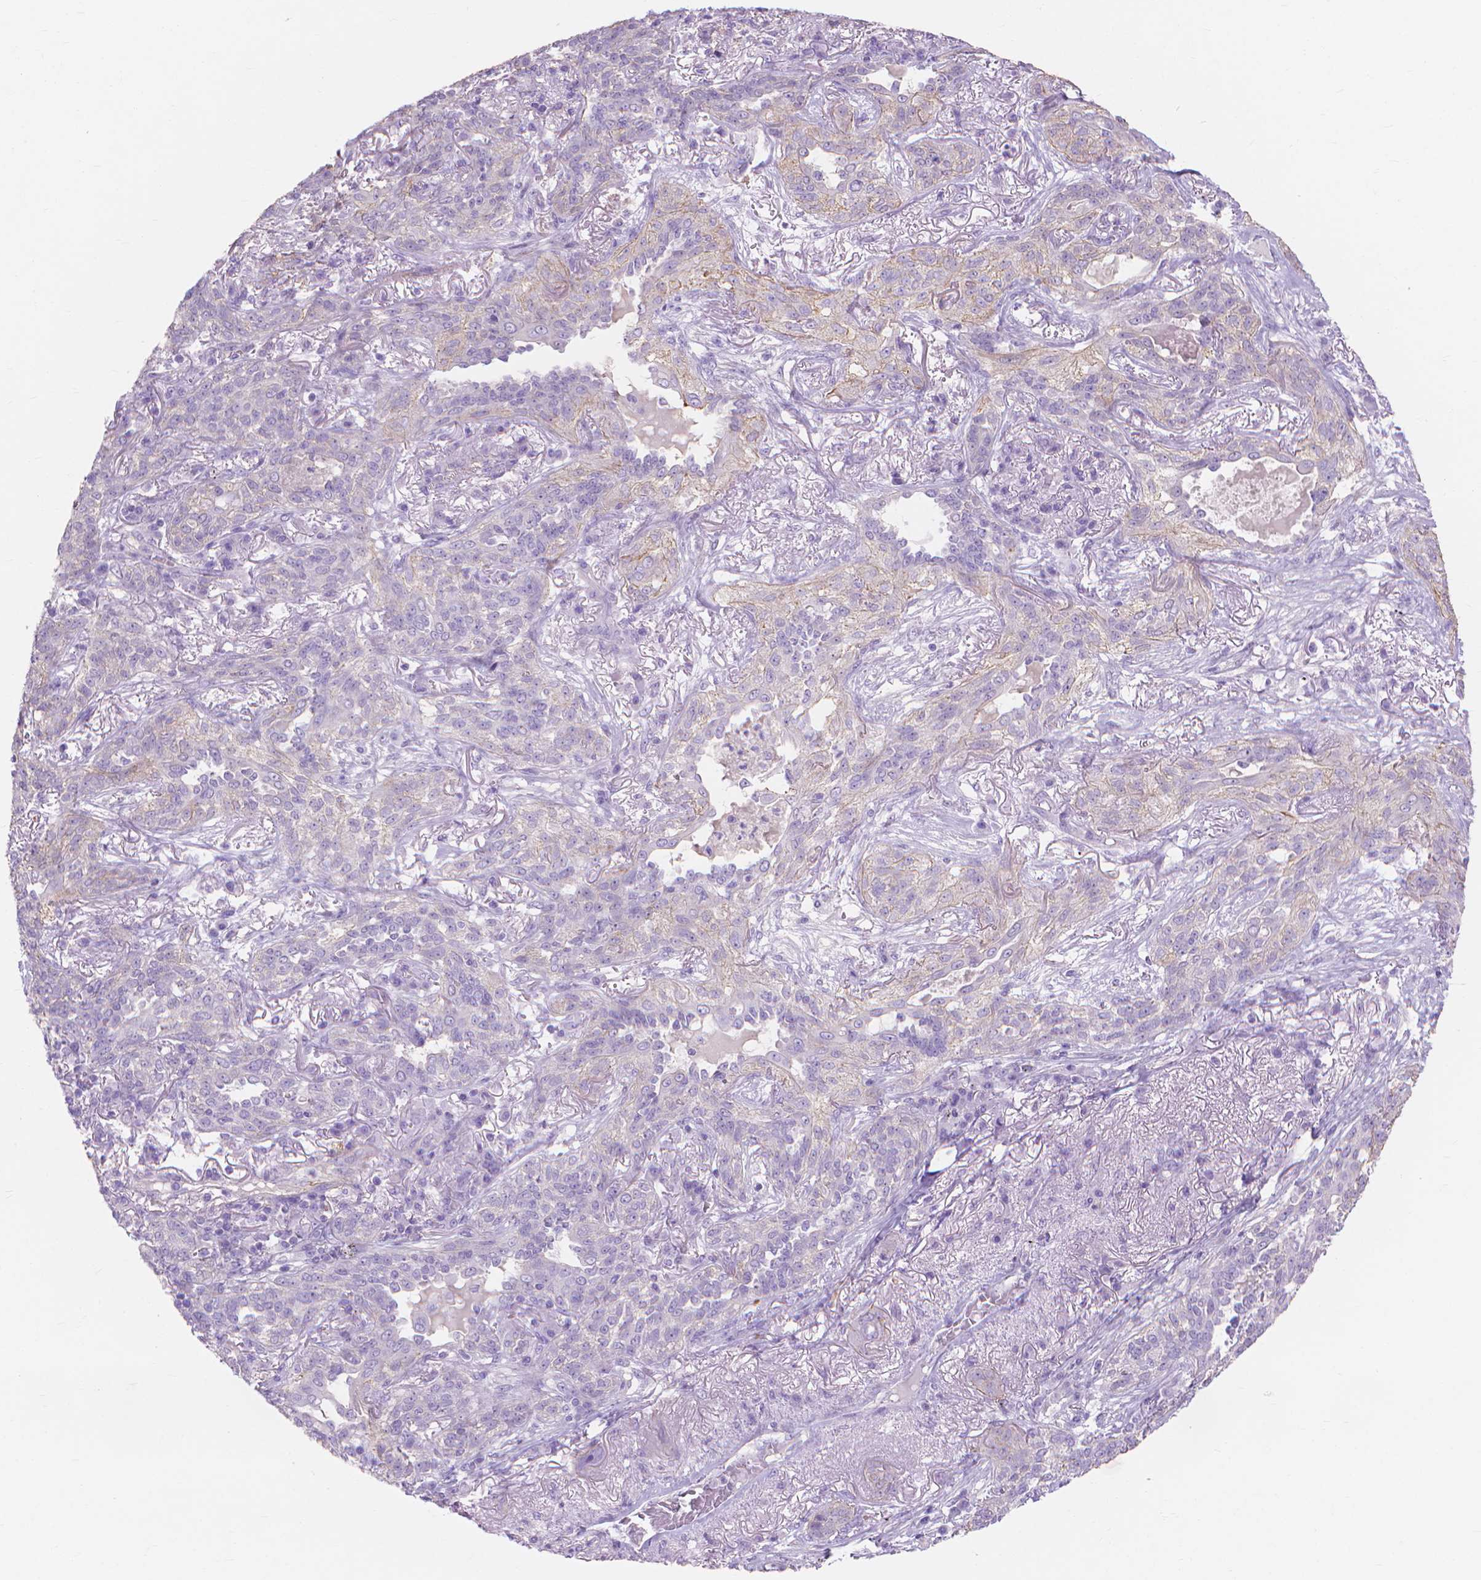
{"staining": {"intensity": "negative", "quantity": "none", "location": "none"}, "tissue": "lung cancer", "cell_type": "Tumor cells", "image_type": "cancer", "snomed": [{"axis": "morphology", "description": "Squamous cell carcinoma, NOS"}, {"axis": "topography", "description": "Lung"}], "caption": "IHC of human lung cancer (squamous cell carcinoma) displays no positivity in tumor cells.", "gene": "MBLAC1", "patient": {"sex": "female", "age": 70}}